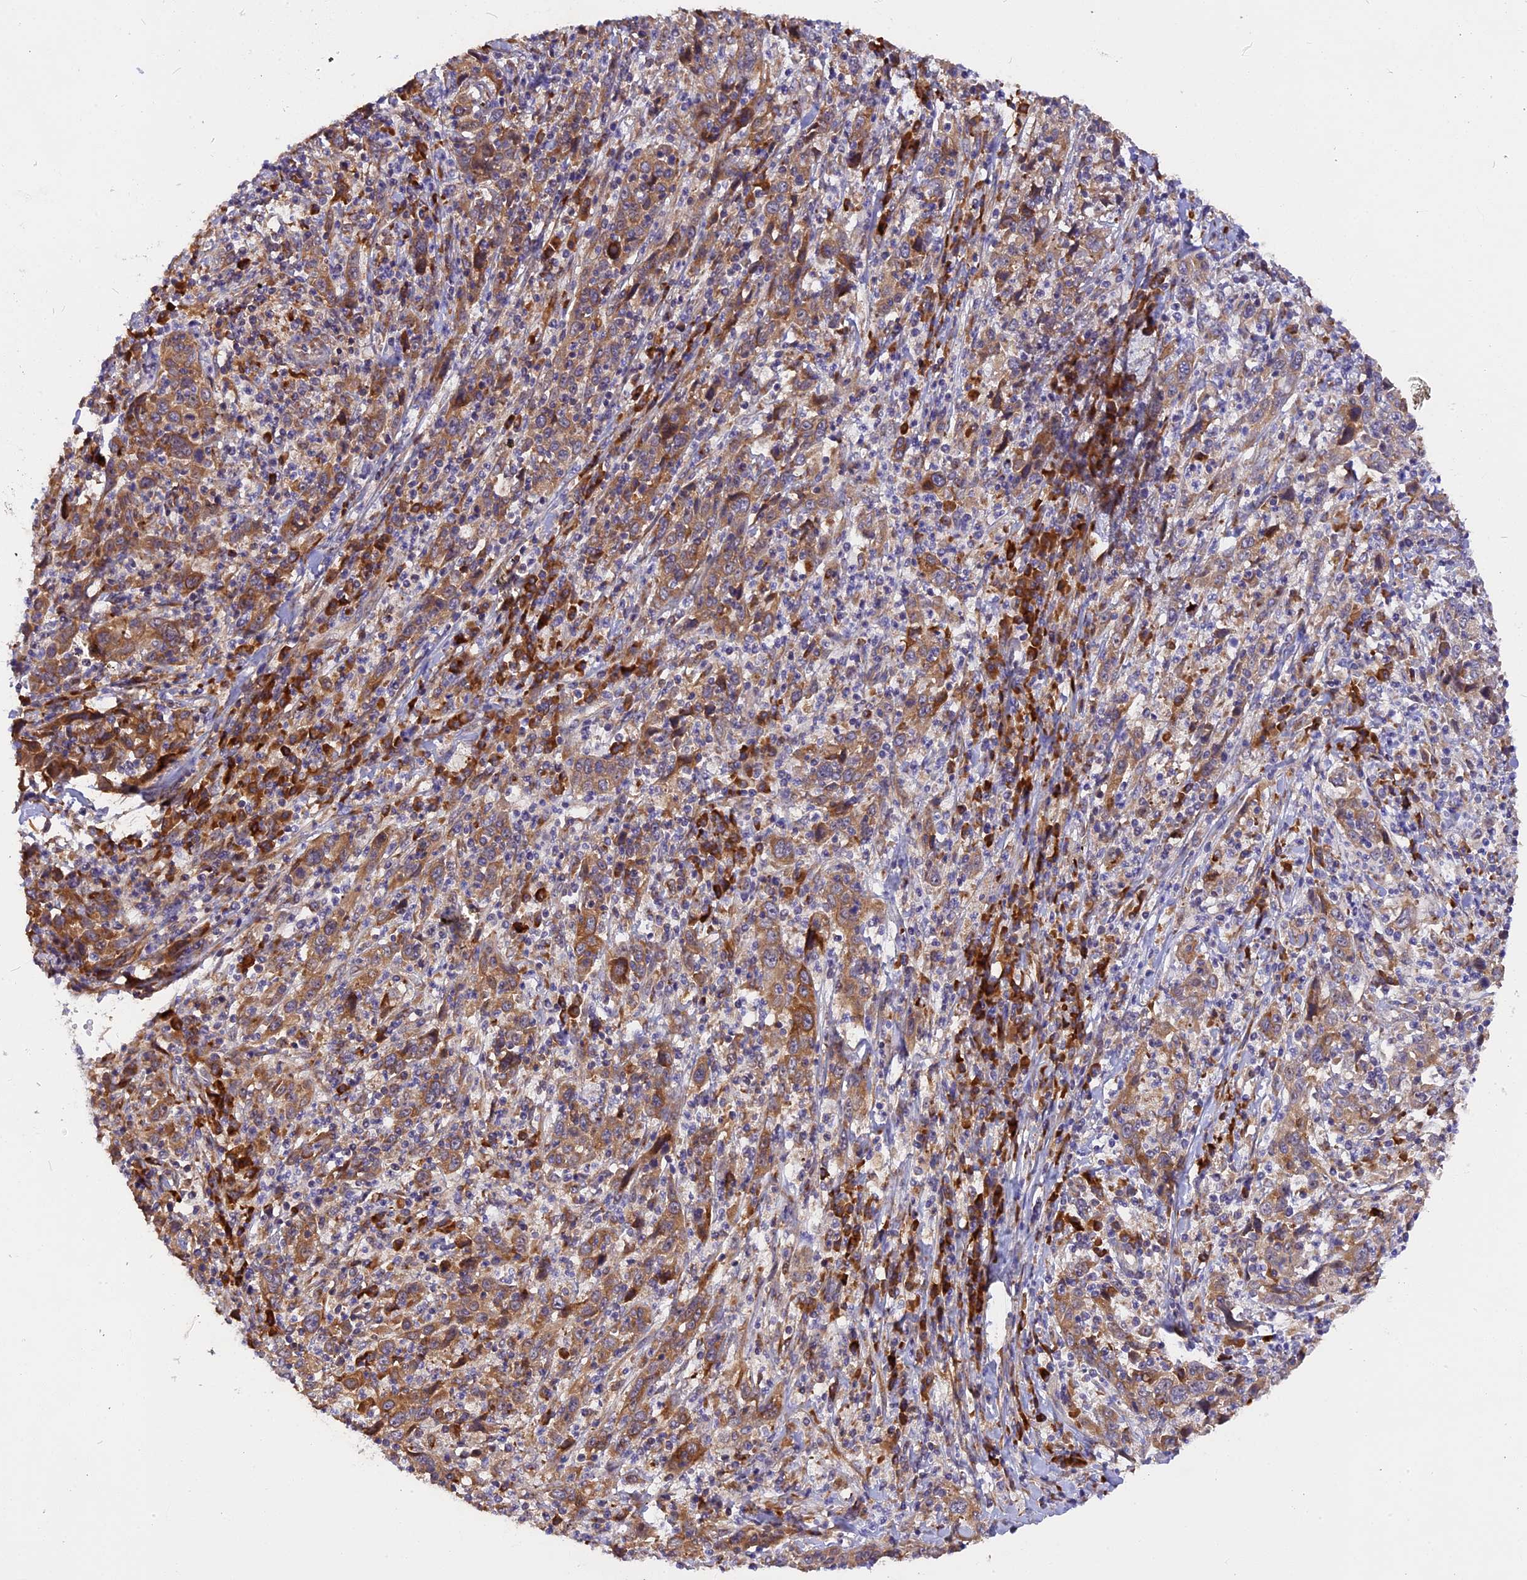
{"staining": {"intensity": "moderate", "quantity": ">75%", "location": "cytoplasmic/membranous"}, "tissue": "cervical cancer", "cell_type": "Tumor cells", "image_type": "cancer", "snomed": [{"axis": "morphology", "description": "Squamous cell carcinoma, NOS"}, {"axis": "topography", "description": "Cervix"}], "caption": "Immunohistochemistry (IHC) micrograph of neoplastic tissue: human cervical cancer (squamous cell carcinoma) stained using IHC shows medium levels of moderate protein expression localized specifically in the cytoplasmic/membranous of tumor cells, appearing as a cytoplasmic/membranous brown color.", "gene": "GNPTAB", "patient": {"sex": "female", "age": 46}}